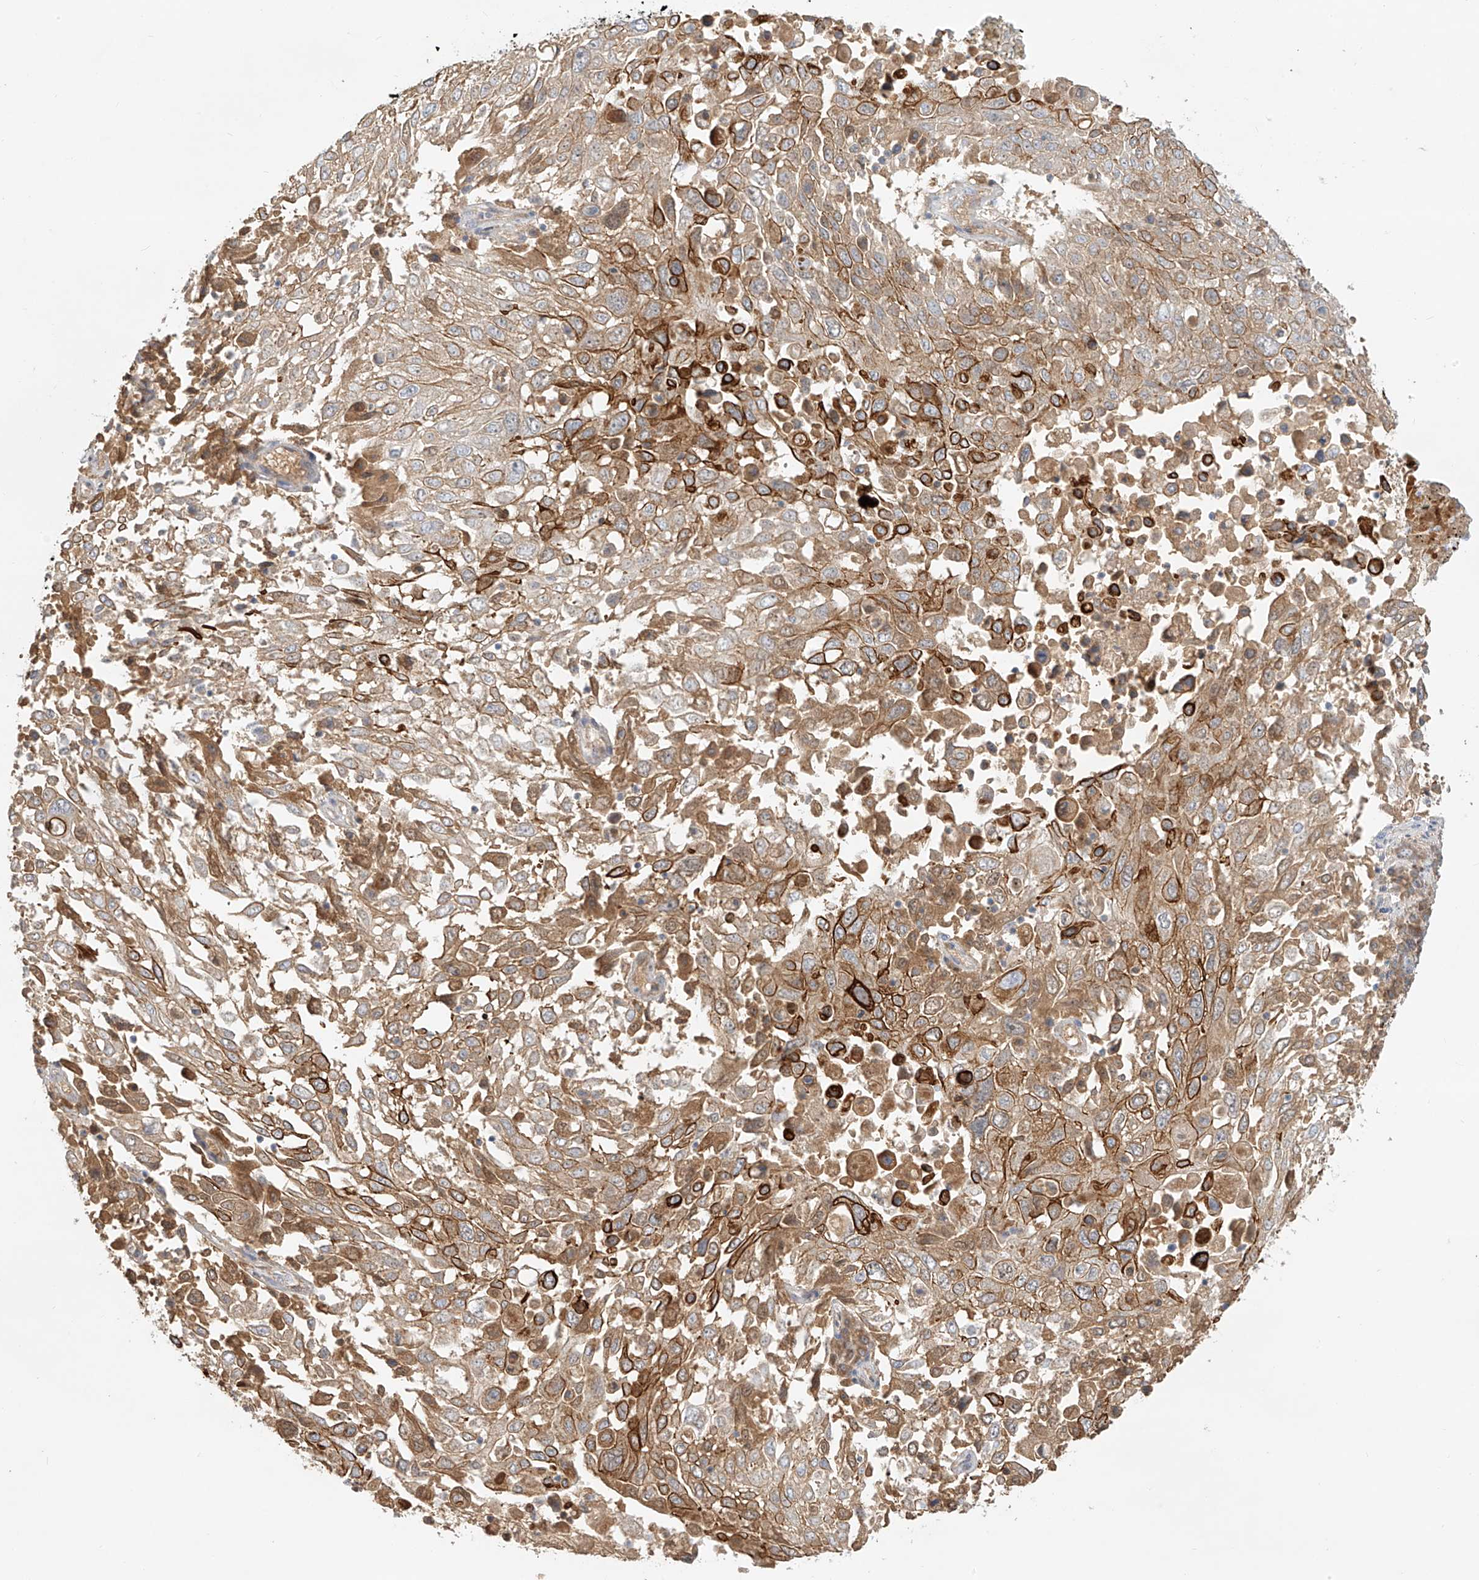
{"staining": {"intensity": "moderate", "quantity": ">75%", "location": "cytoplasmic/membranous"}, "tissue": "lung cancer", "cell_type": "Tumor cells", "image_type": "cancer", "snomed": [{"axis": "morphology", "description": "Squamous cell carcinoma, NOS"}, {"axis": "topography", "description": "Lung"}], "caption": "Moderate cytoplasmic/membranous protein staining is appreciated in approximately >75% of tumor cells in squamous cell carcinoma (lung). The protein of interest is stained brown, and the nuclei are stained in blue (DAB IHC with brightfield microscopy, high magnification).", "gene": "KPNA7", "patient": {"sex": "male", "age": 65}}